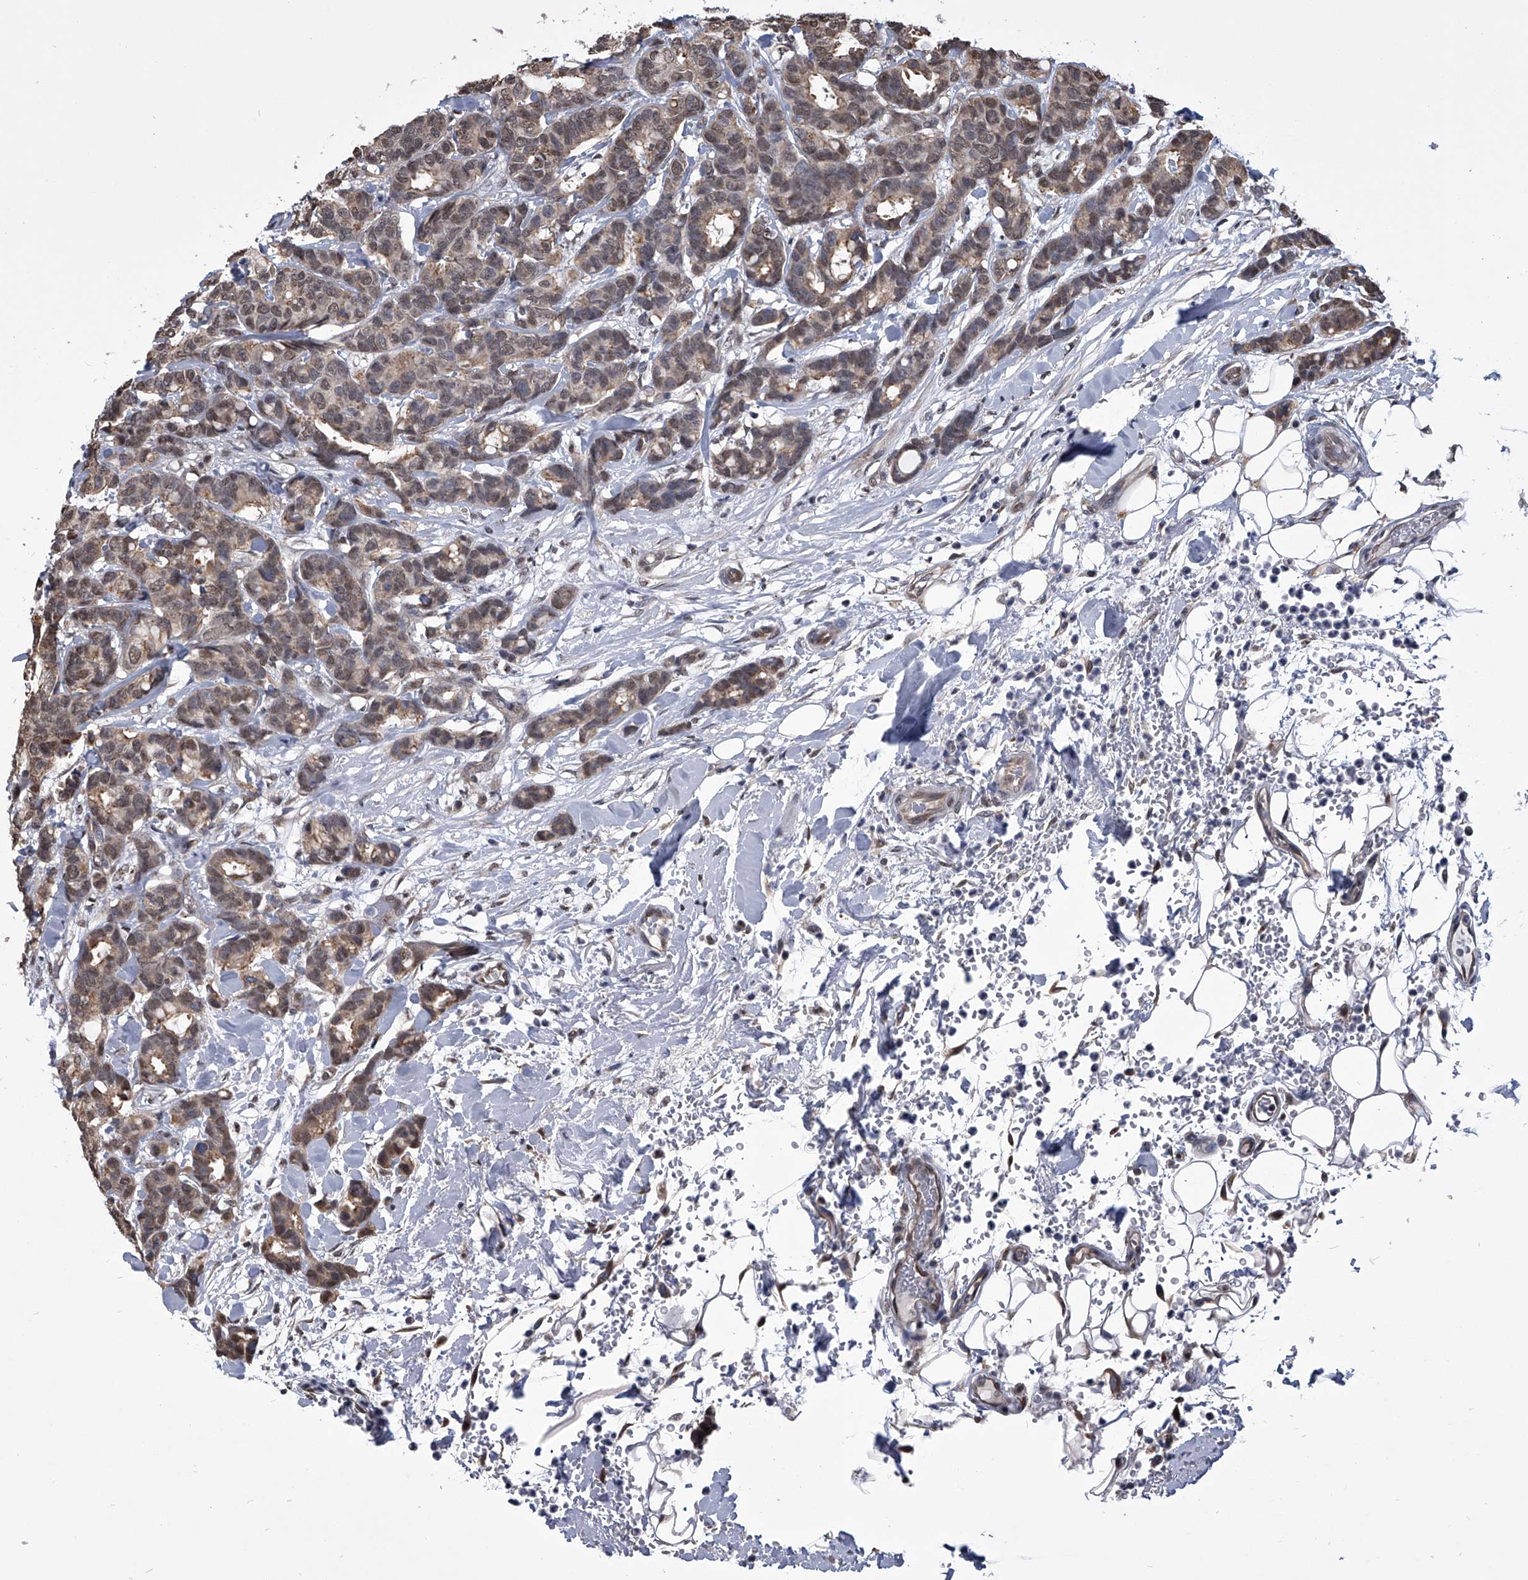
{"staining": {"intensity": "weak", "quantity": ">75%", "location": "cytoplasmic/membranous,nuclear"}, "tissue": "breast cancer", "cell_type": "Tumor cells", "image_type": "cancer", "snomed": [{"axis": "morphology", "description": "Duct carcinoma"}, {"axis": "topography", "description": "Breast"}], "caption": "Immunohistochemical staining of human breast cancer (invasive ductal carcinoma) exhibits low levels of weak cytoplasmic/membranous and nuclear positivity in approximately >75% of tumor cells. The staining is performed using DAB (3,3'-diaminobenzidine) brown chromogen to label protein expression. The nuclei are counter-stained blue using hematoxylin.", "gene": "ZNF76", "patient": {"sex": "female", "age": 87}}